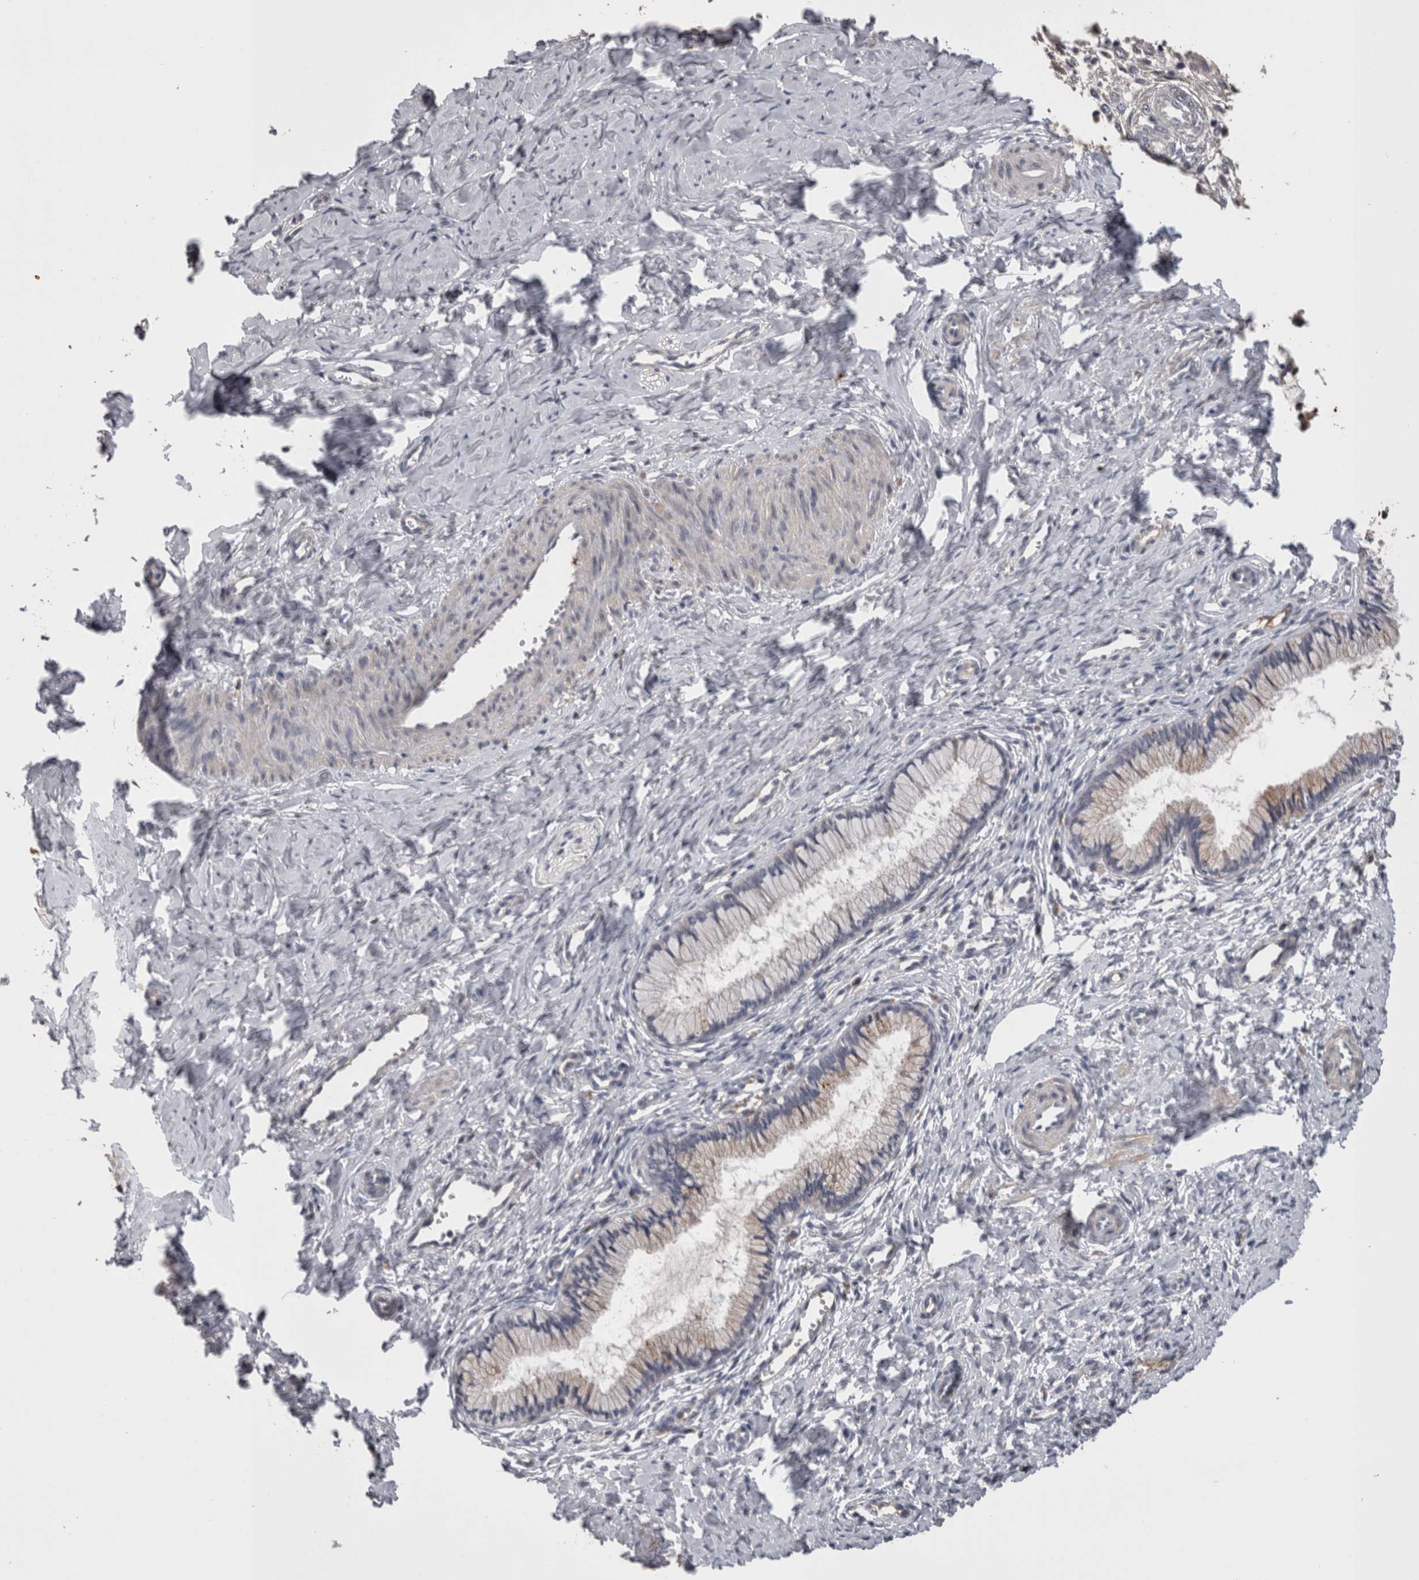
{"staining": {"intensity": "negative", "quantity": "none", "location": "none"}, "tissue": "cervix", "cell_type": "Glandular cells", "image_type": "normal", "snomed": [{"axis": "morphology", "description": "Normal tissue, NOS"}, {"axis": "topography", "description": "Cervix"}], "caption": "An immunohistochemistry photomicrograph of unremarkable cervix is shown. There is no staining in glandular cells of cervix. (Stains: DAB IHC with hematoxylin counter stain, Microscopy: brightfield microscopy at high magnification).", "gene": "STC1", "patient": {"sex": "female", "age": 27}}